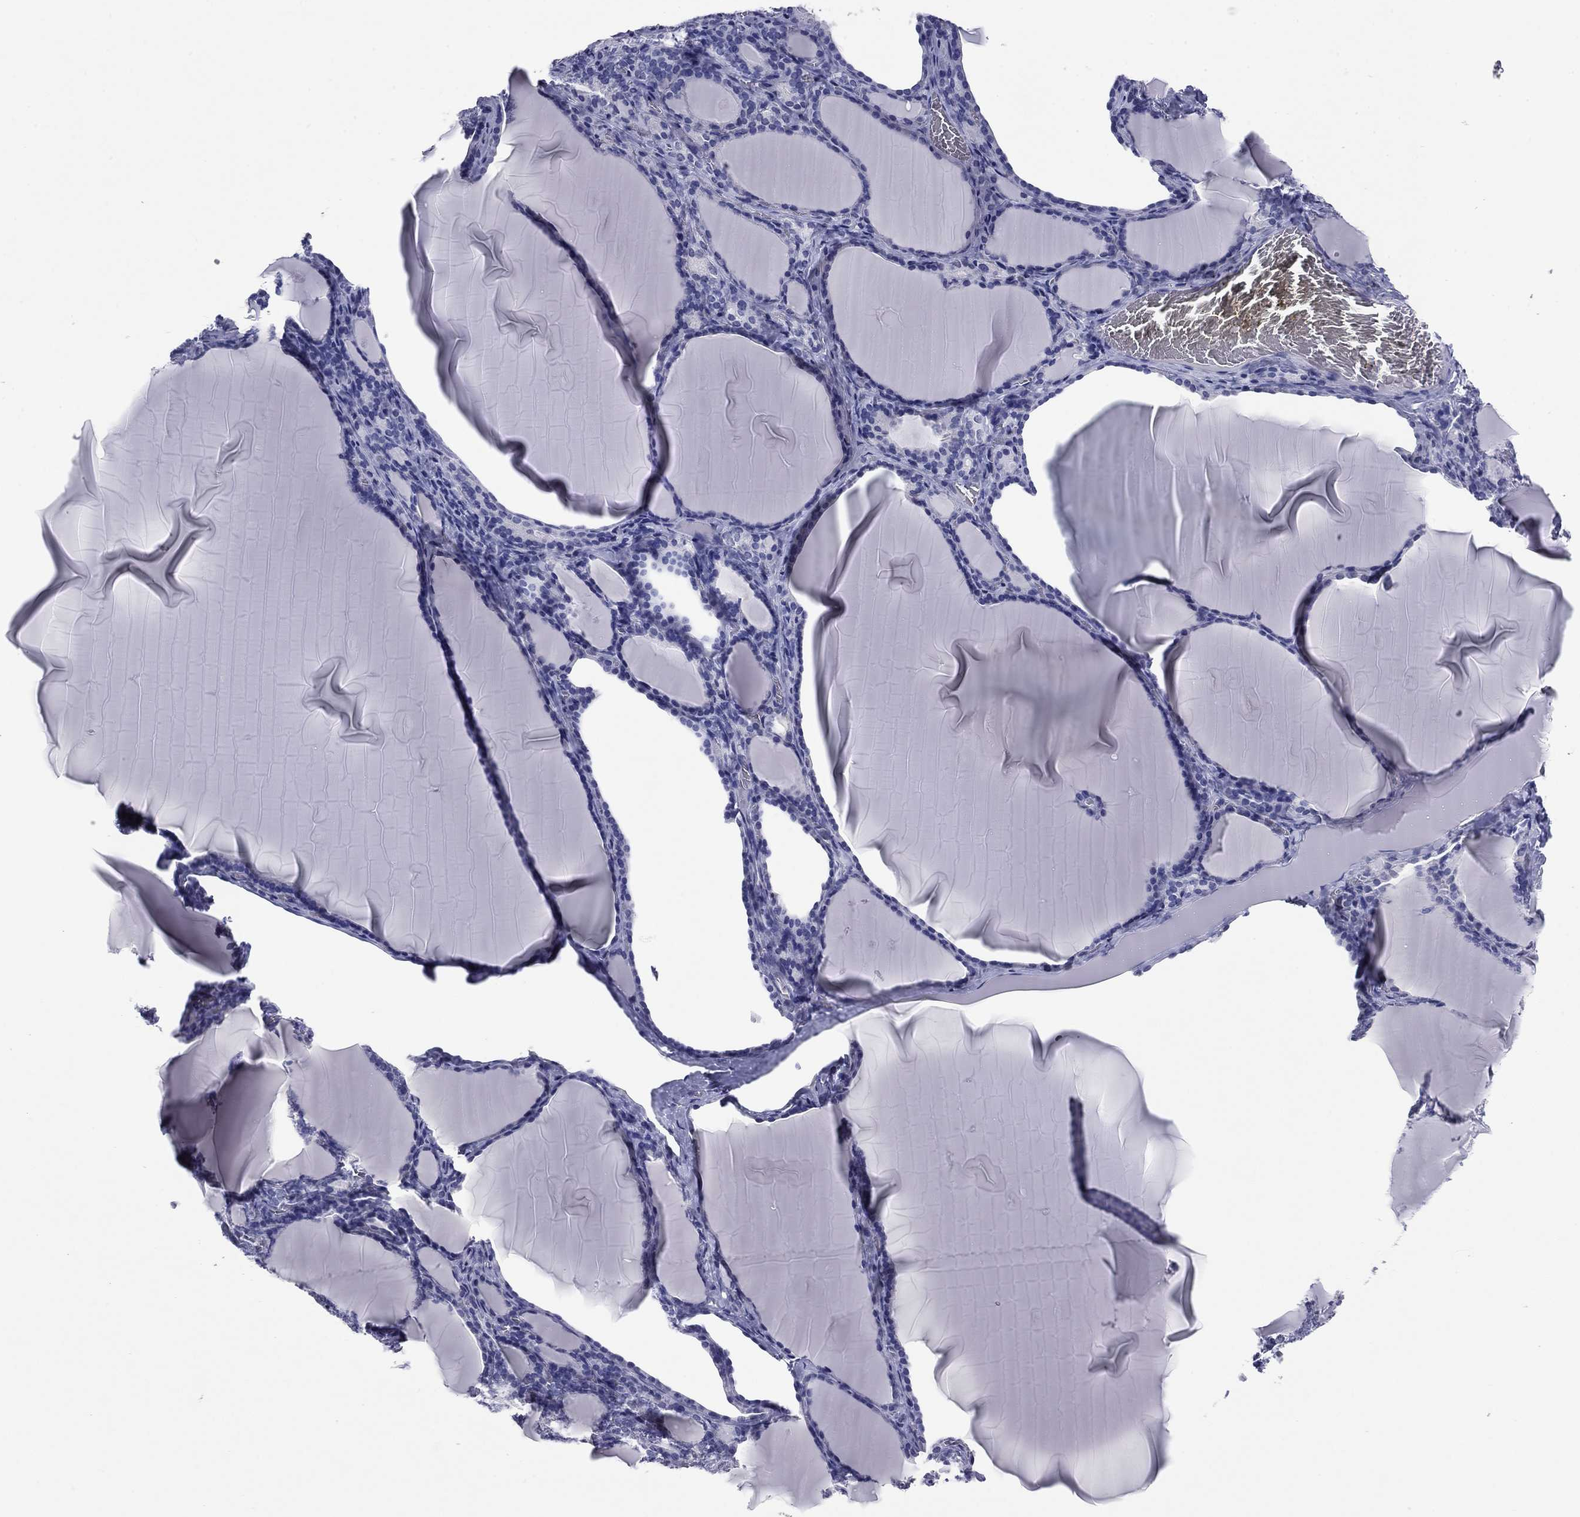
{"staining": {"intensity": "negative", "quantity": "none", "location": "none"}, "tissue": "thyroid gland", "cell_type": "Glandular cells", "image_type": "normal", "snomed": [{"axis": "morphology", "description": "Normal tissue, NOS"}, {"axis": "morphology", "description": "Hyperplasia, NOS"}, {"axis": "topography", "description": "Thyroid gland"}], "caption": "A high-resolution photomicrograph shows immunohistochemistry staining of benign thyroid gland, which exhibits no significant expression in glandular cells. Brightfield microscopy of IHC stained with DAB (3,3'-diaminobenzidine) (brown) and hematoxylin (blue), captured at high magnification.", "gene": "HAO1", "patient": {"sex": "female", "age": 27}}